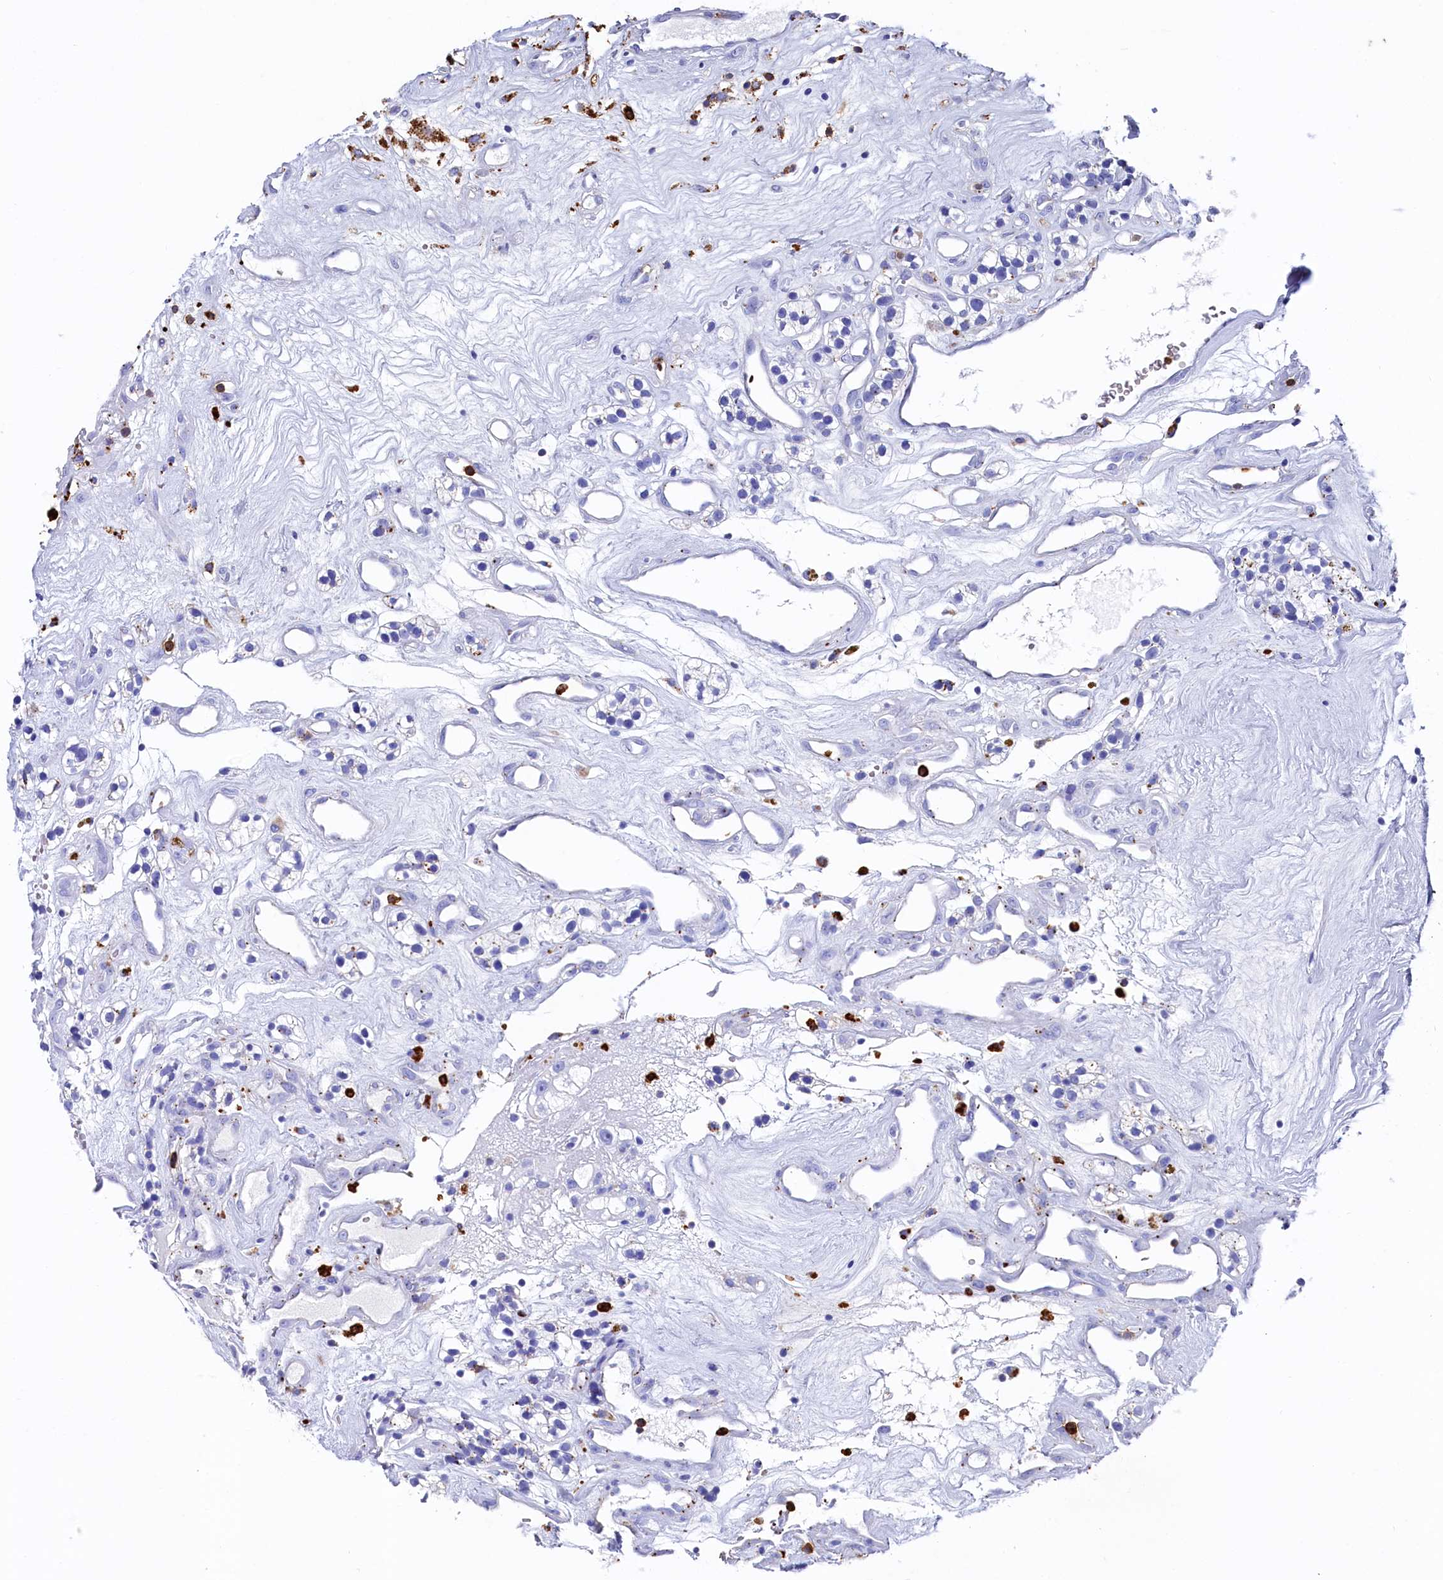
{"staining": {"intensity": "negative", "quantity": "none", "location": "none"}, "tissue": "renal cancer", "cell_type": "Tumor cells", "image_type": "cancer", "snomed": [{"axis": "morphology", "description": "Adenocarcinoma, NOS"}, {"axis": "topography", "description": "Kidney"}], "caption": "An image of human renal cancer (adenocarcinoma) is negative for staining in tumor cells. (DAB immunohistochemistry (IHC), high magnification).", "gene": "PLAC8", "patient": {"sex": "female", "age": 57}}